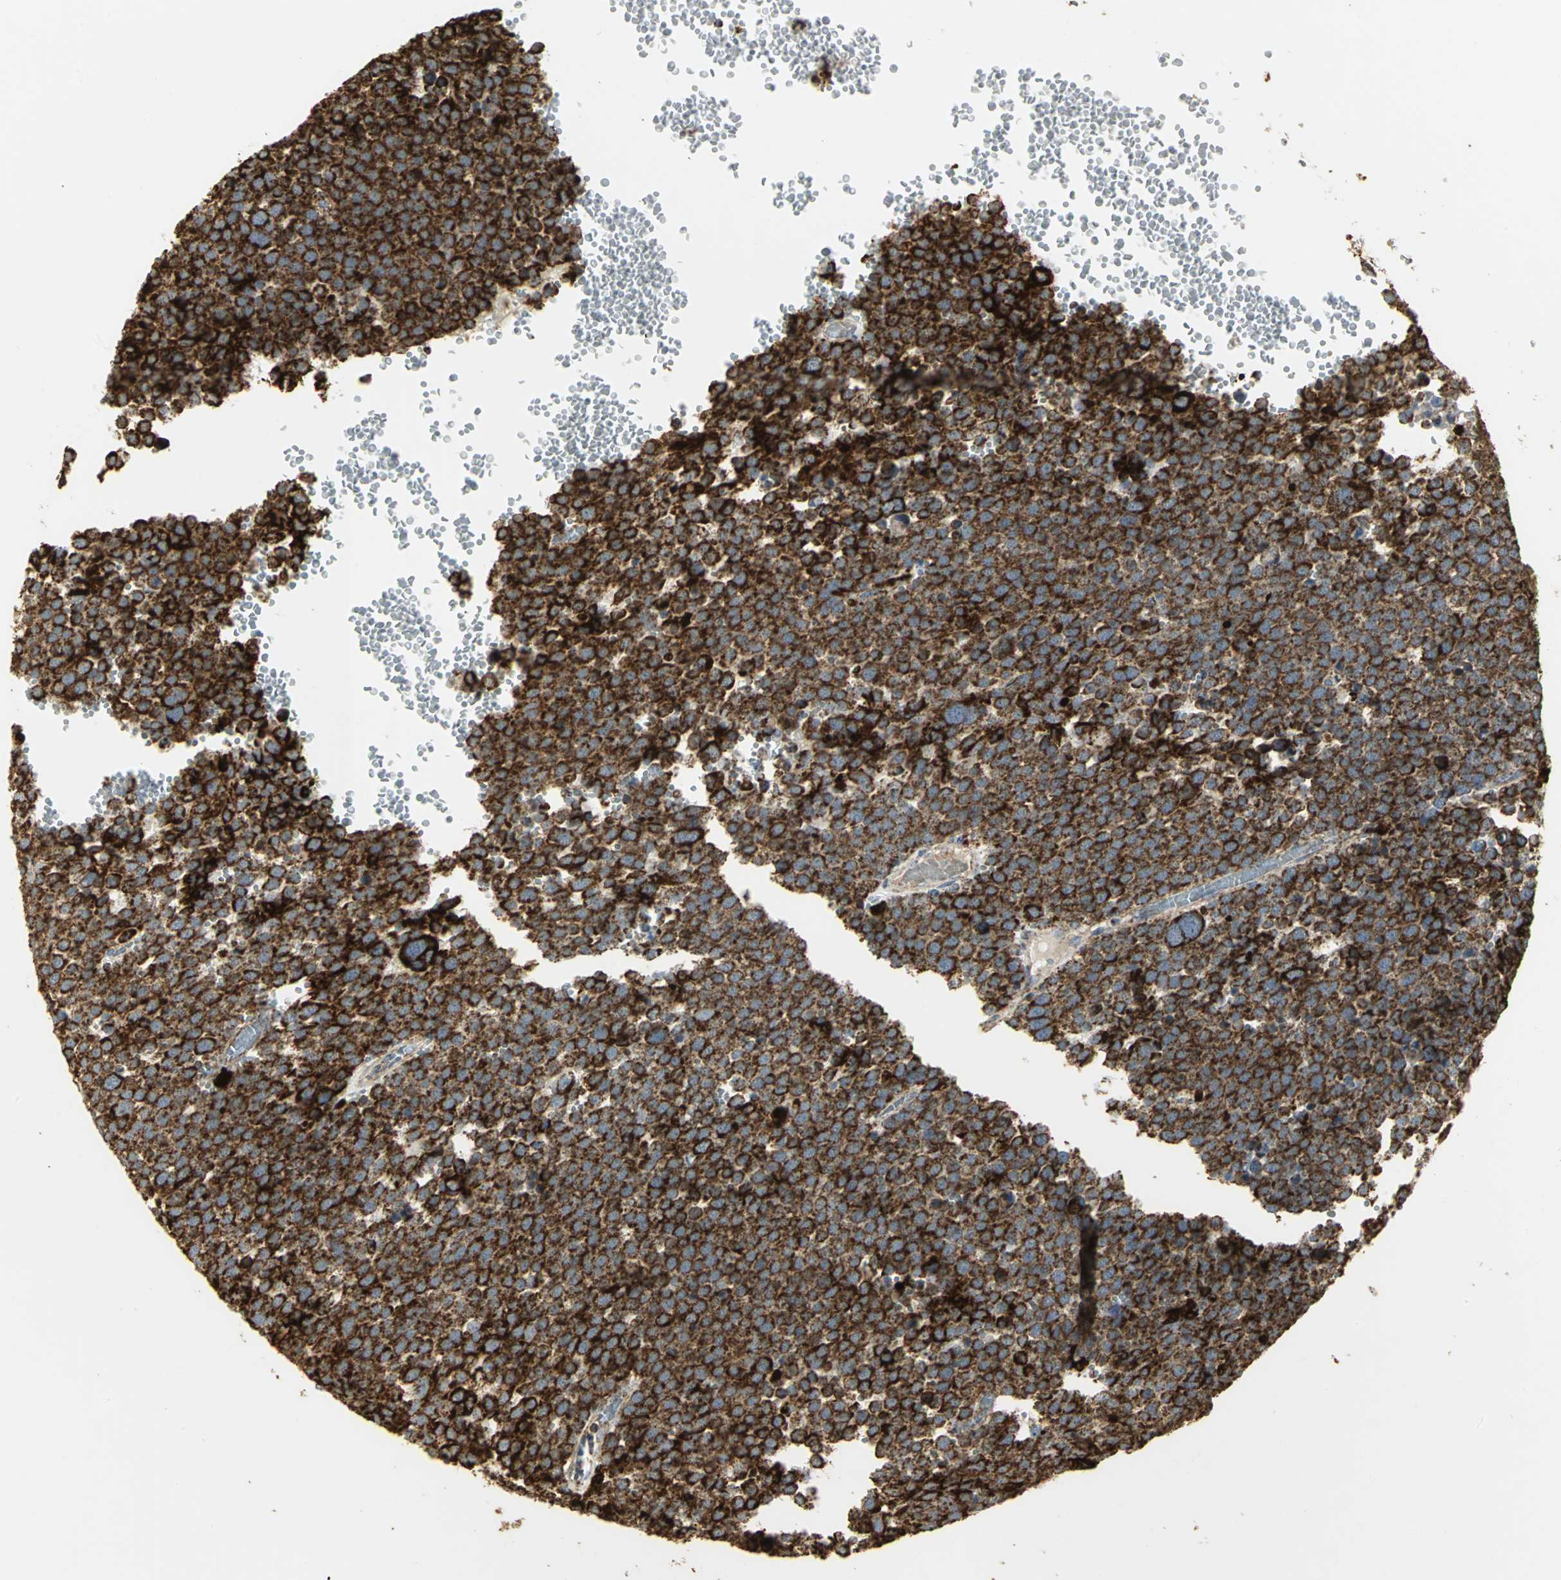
{"staining": {"intensity": "strong", "quantity": ">75%", "location": "cytoplasmic/membranous"}, "tissue": "testis cancer", "cell_type": "Tumor cells", "image_type": "cancer", "snomed": [{"axis": "morphology", "description": "Seminoma, NOS"}, {"axis": "topography", "description": "Testis"}], "caption": "Tumor cells reveal high levels of strong cytoplasmic/membranous positivity in about >75% of cells in human testis cancer (seminoma).", "gene": "VDAC1", "patient": {"sex": "male", "age": 71}}